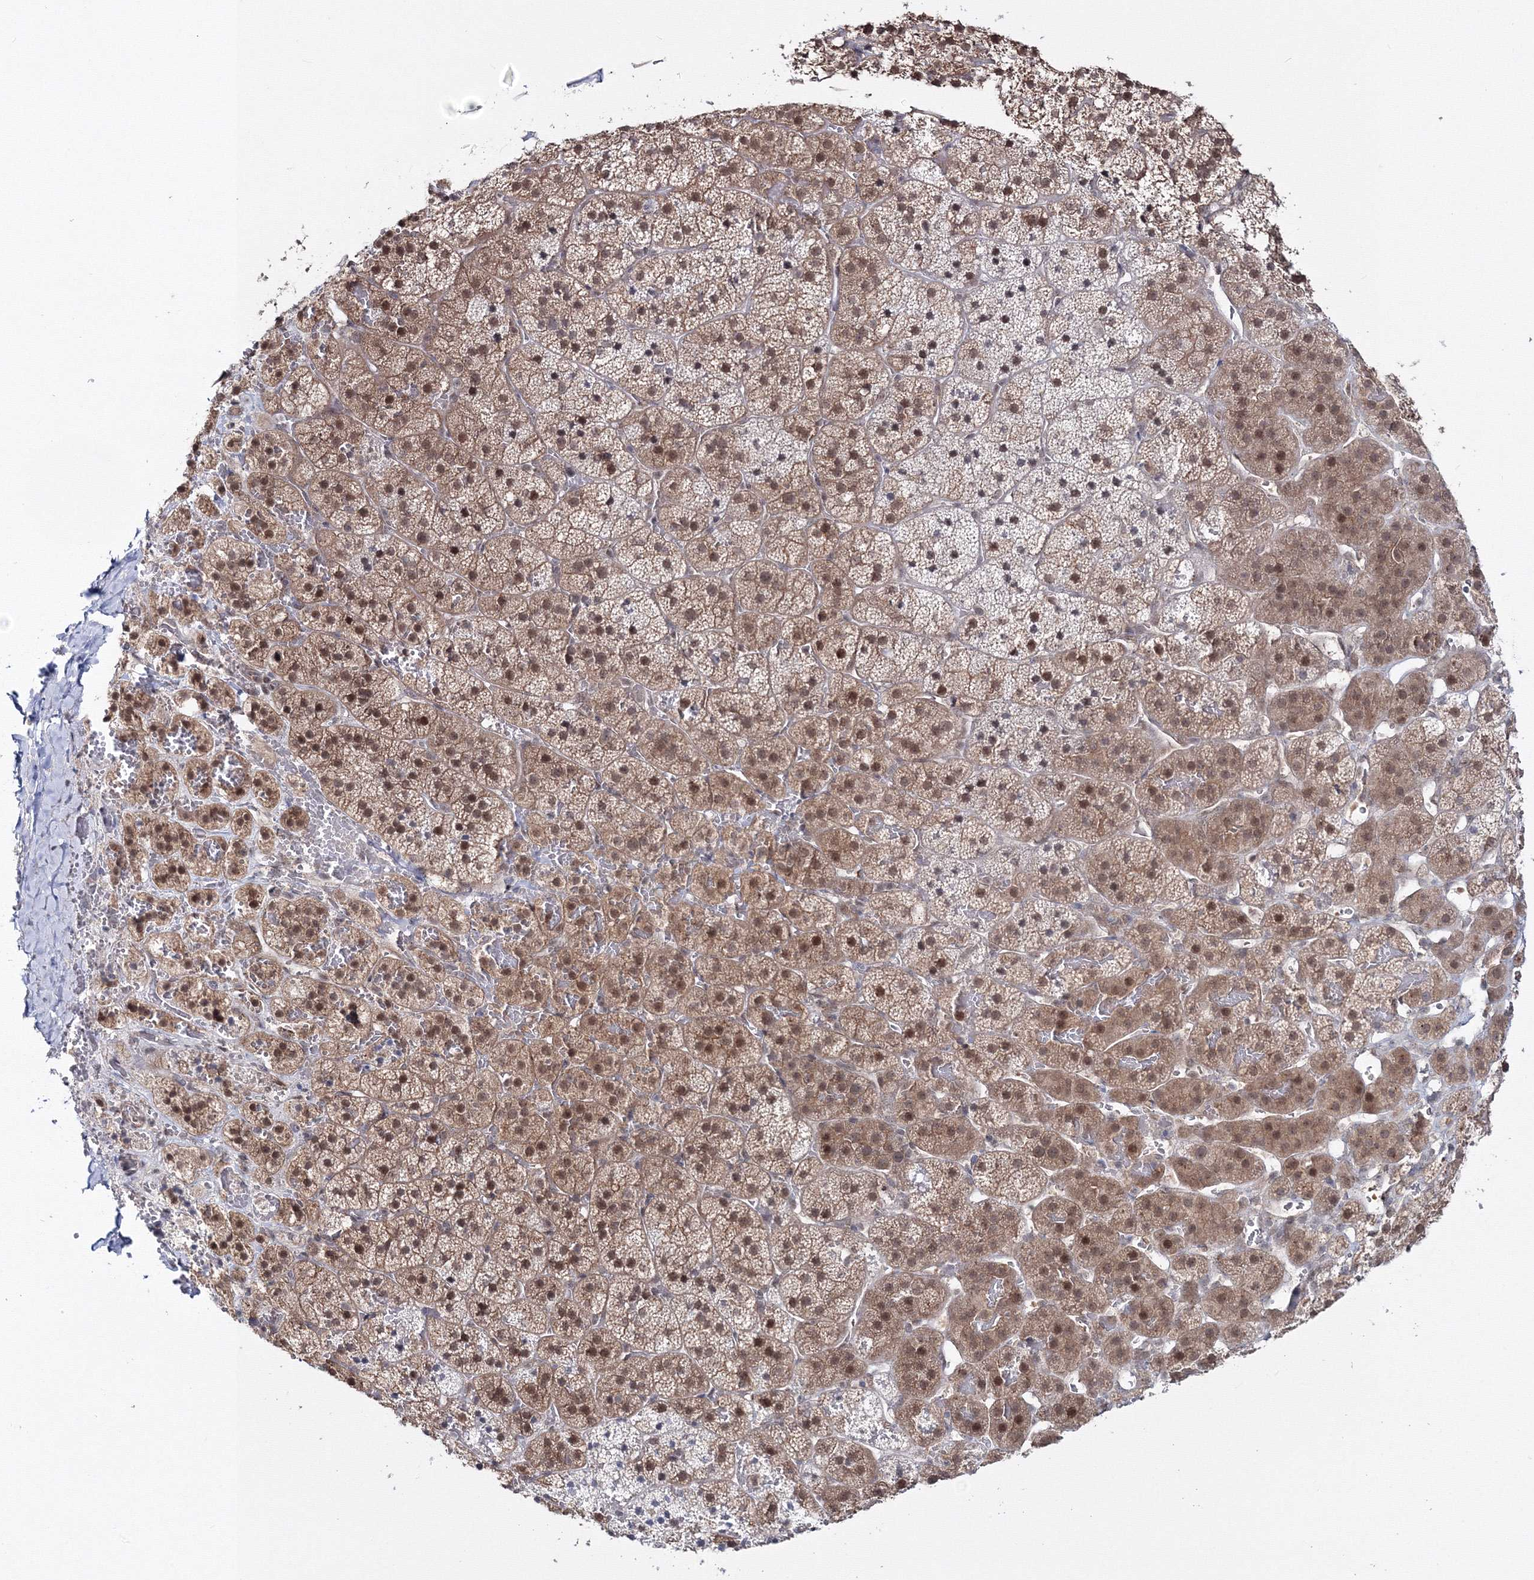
{"staining": {"intensity": "moderate", "quantity": ">75%", "location": "cytoplasmic/membranous,nuclear"}, "tissue": "adrenal gland", "cell_type": "Glandular cells", "image_type": "normal", "snomed": [{"axis": "morphology", "description": "Normal tissue, NOS"}, {"axis": "topography", "description": "Adrenal gland"}], "caption": "Benign adrenal gland exhibits moderate cytoplasmic/membranous,nuclear staining in about >75% of glandular cells, visualized by immunohistochemistry.", "gene": "ZFAND6", "patient": {"sex": "female", "age": 44}}